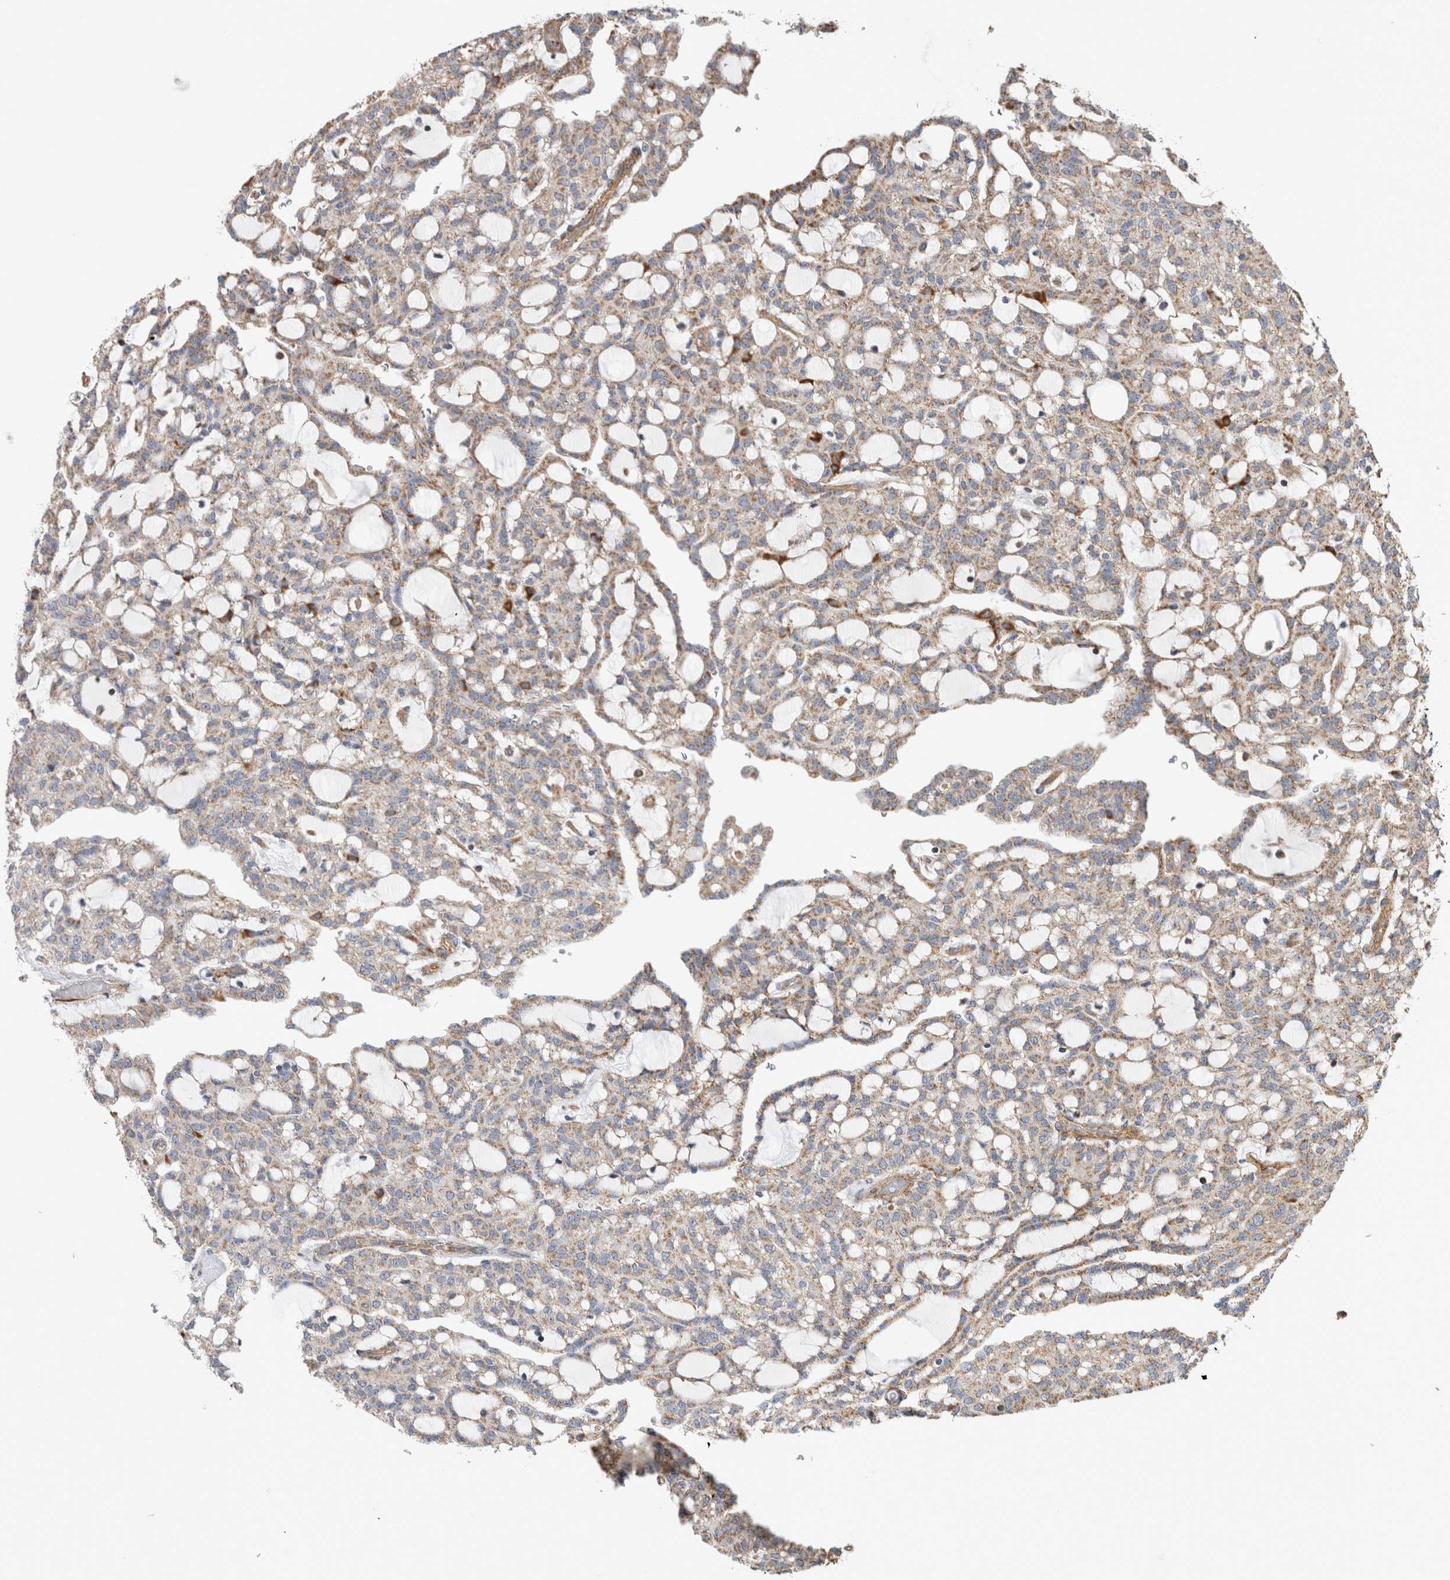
{"staining": {"intensity": "weak", "quantity": ">75%", "location": "cytoplasmic/membranous"}, "tissue": "renal cancer", "cell_type": "Tumor cells", "image_type": "cancer", "snomed": [{"axis": "morphology", "description": "Adenocarcinoma, NOS"}, {"axis": "topography", "description": "Kidney"}], "caption": "Tumor cells exhibit low levels of weak cytoplasmic/membranous positivity in about >75% of cells in human adenocarcinoma (renal).", "gene": "SFXN2", "patient": {"sex": "male", "age": 63}}